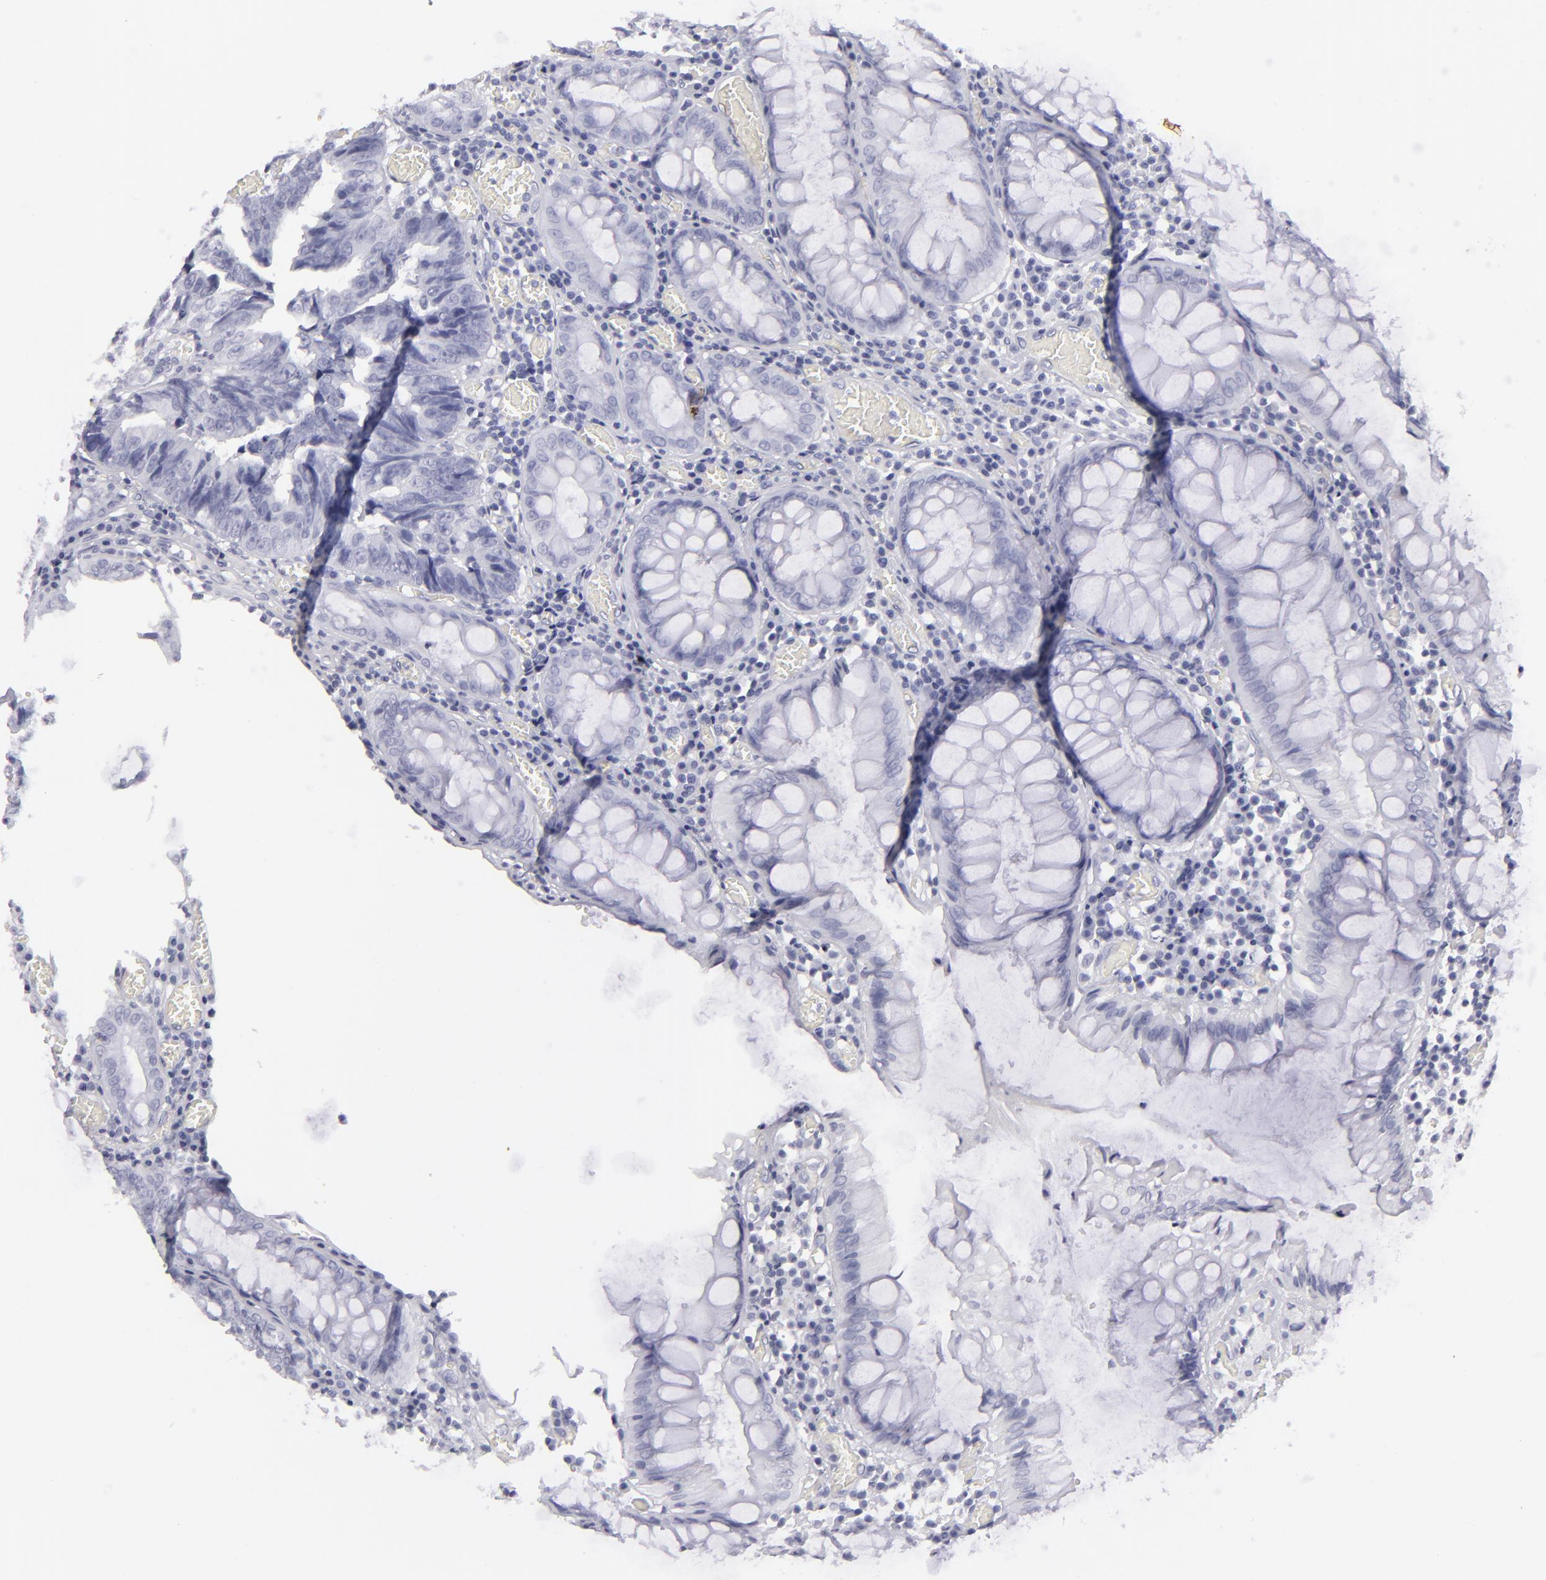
{"staining": {"intensity": "negative", "quantity": "none", "location": "none"}, "tissue": "colorectal cancer", "cell_type": "Tumor cells", "image_type": "cancer", "snomed": [{"axis": "morphology", "description": "Adenocarcinoma, NOS"}, {"axis": "topography", "description": "Rectum"}], "caption": "High magnification brightfield microscopy of colorectal cancer stained with DAB (3,3'-diaminobenzidine) (brown) and counterstained with hematoxylin (blue): tumor cells show no significant expression. The staining is performed using DAB (3,3'-diaminobenzidine) brown chromogen with nuclei counter-stained in using hematoxylin.", "gene": "KRT1", "patient": {"sex": "female", "age": 98}}